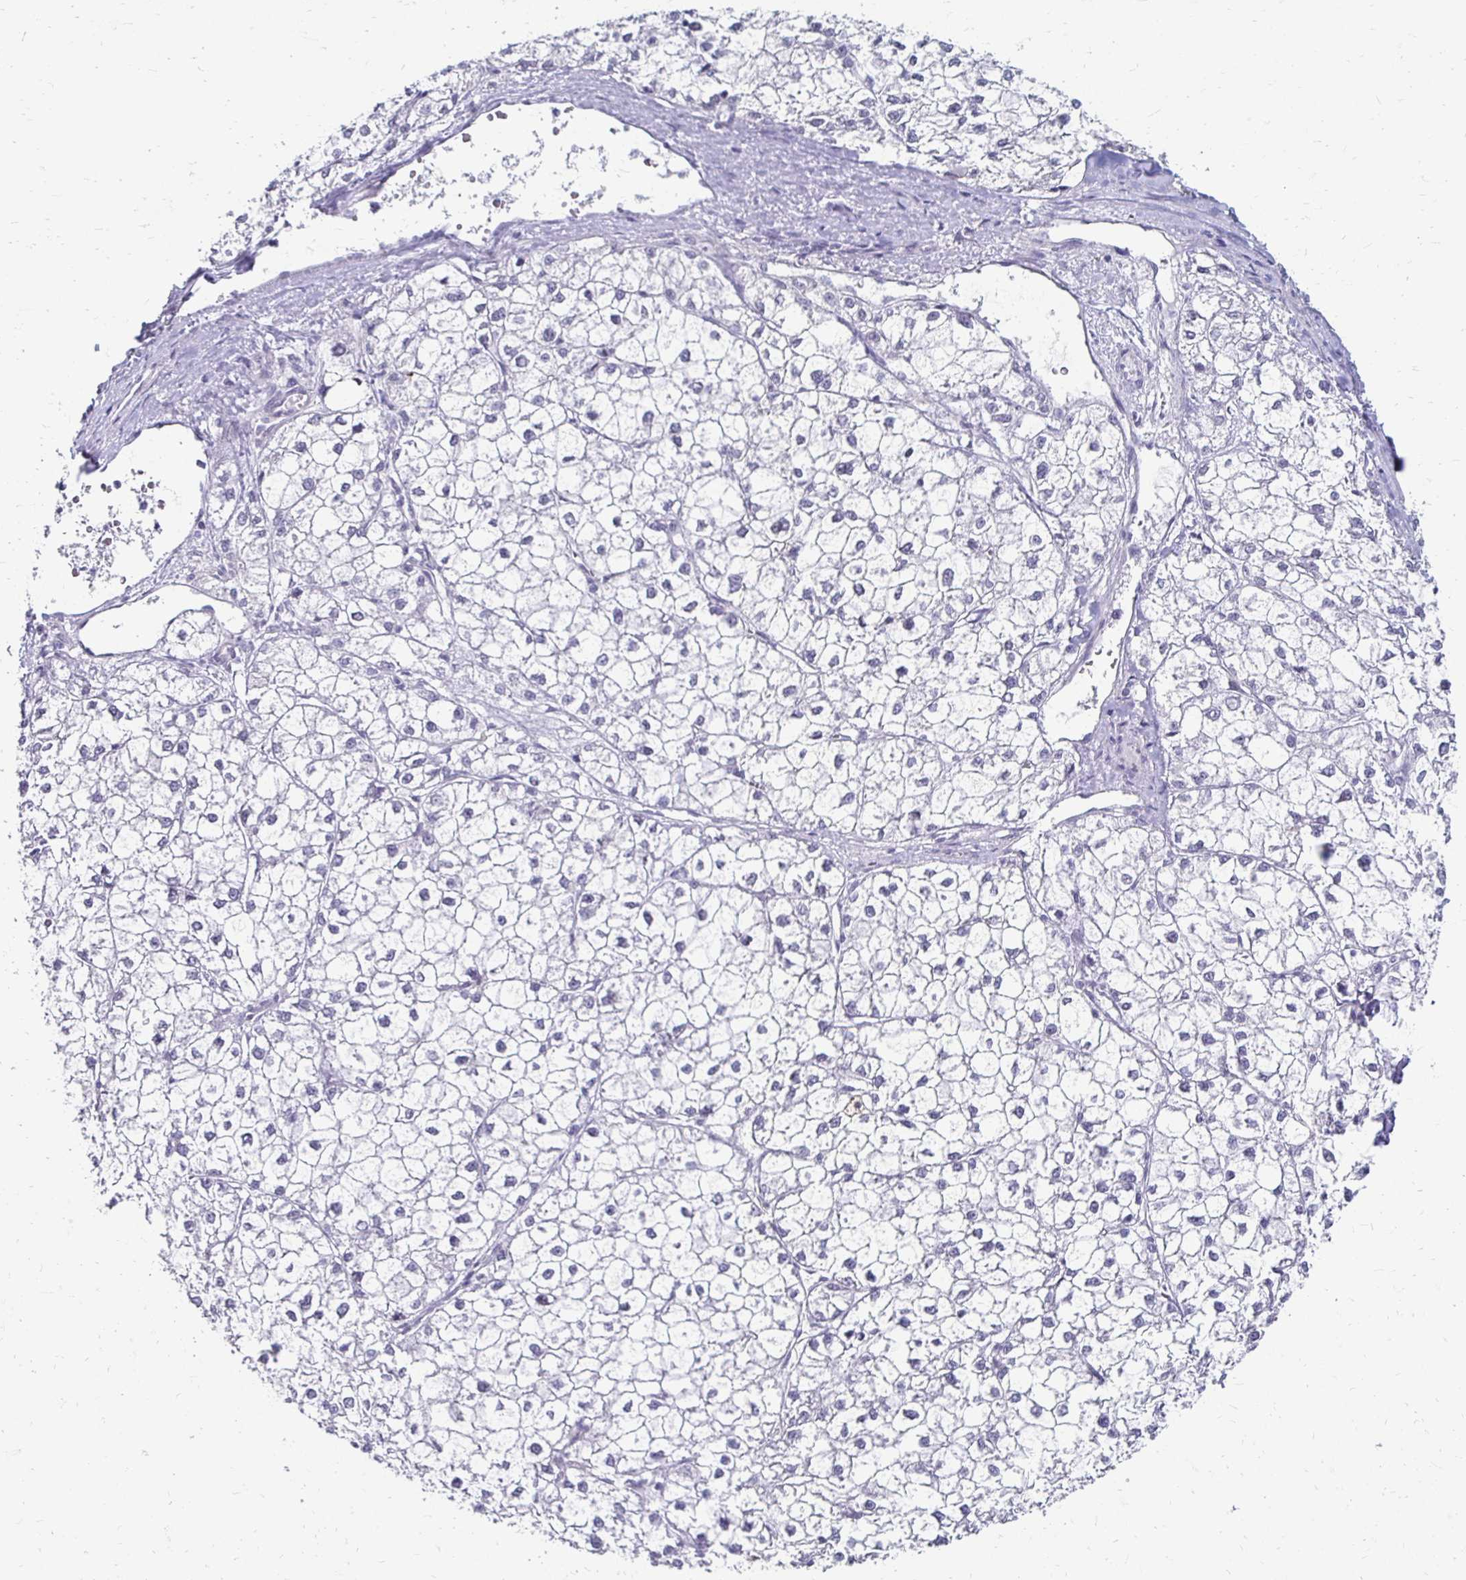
{"staining": {"intensity": "negative", "quantity": "none", "location": "none"}, "tissue": "liver cancer", "cell_type": "Tumor cells", "image_type": "cancer", "snomed": [{"axis": "morphology", "description": "Carcinoma, Hepatocellular, NOS"}, {"axis": "topography", "description": "Liver"}], "caption": "High magnification brightfield microscopy of hepatocellular carcinoma (liver) stained with DAB (3,3'-diaminobenzidine) (brown) and counterstained with hematoxylin (blue): tumor cells show no significant expression.", "gene": "PADI2", "patient": {"sex": "female", "age": 43}}